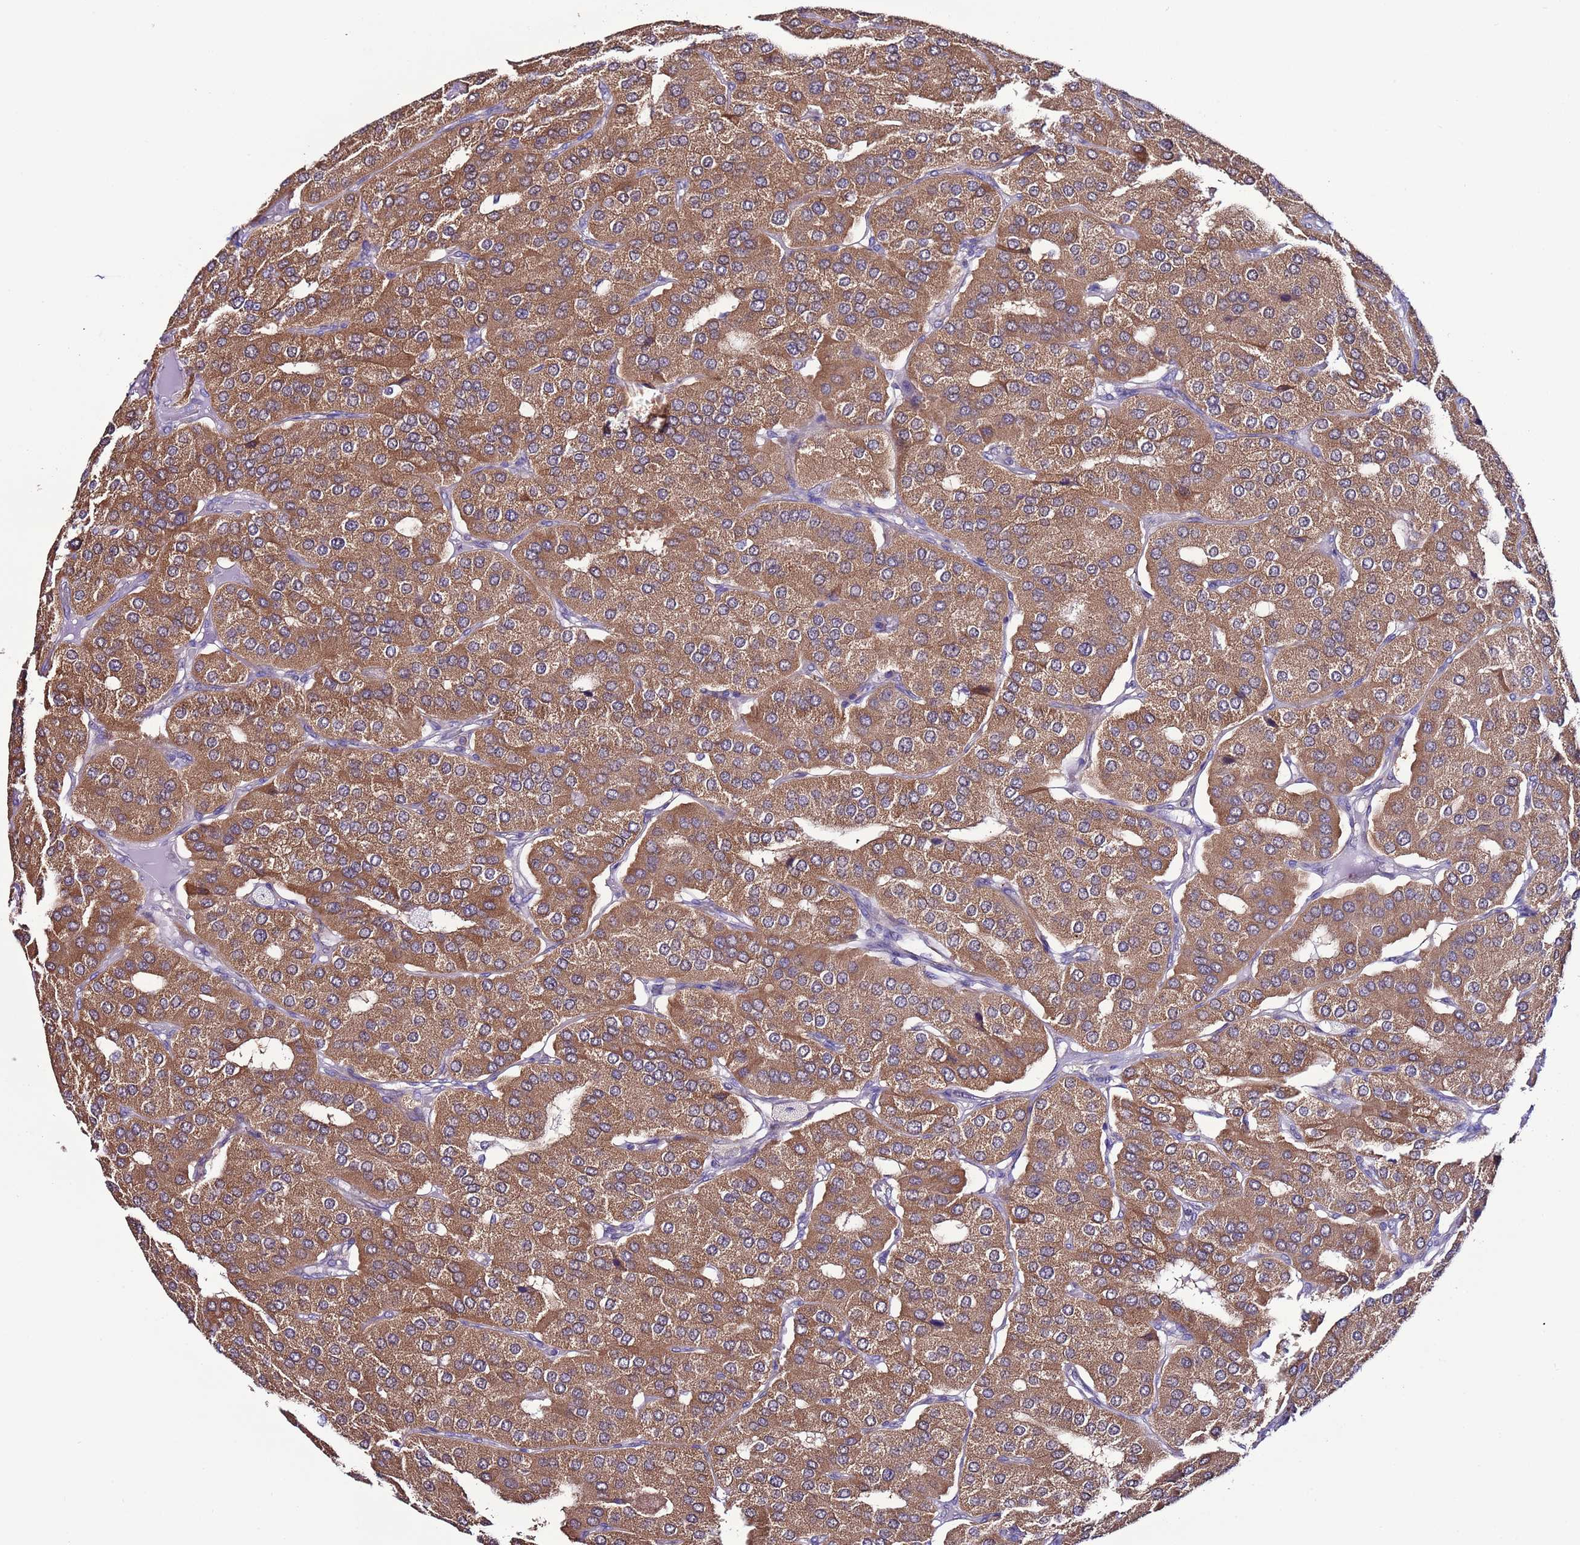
{"staining": {"intensity": "moderate", "quantity": ">75%", "location": "cytoplasmic/membranous"}, "tissue": "parathyroid gland", "cell_type": "Glandular cells", "image_type": "normal", "snomed": [{"axis": "morphology", "description": "Normal tissue, NOS"}, {"axis": "morphology", "description": "Adenoma, NOS"}, {"axis": "topography", "description": "Parathyroid gland"}], "caption": "Glandular cells display medium levels of moderate cytoplasmic/membranous expression in approximately >75% of cells in normal human parathyroid gland. (IHC, brightfield microscopy, high magnification).", "gene": "AHI1", "patient": {"sex": "female", "age": 86}}